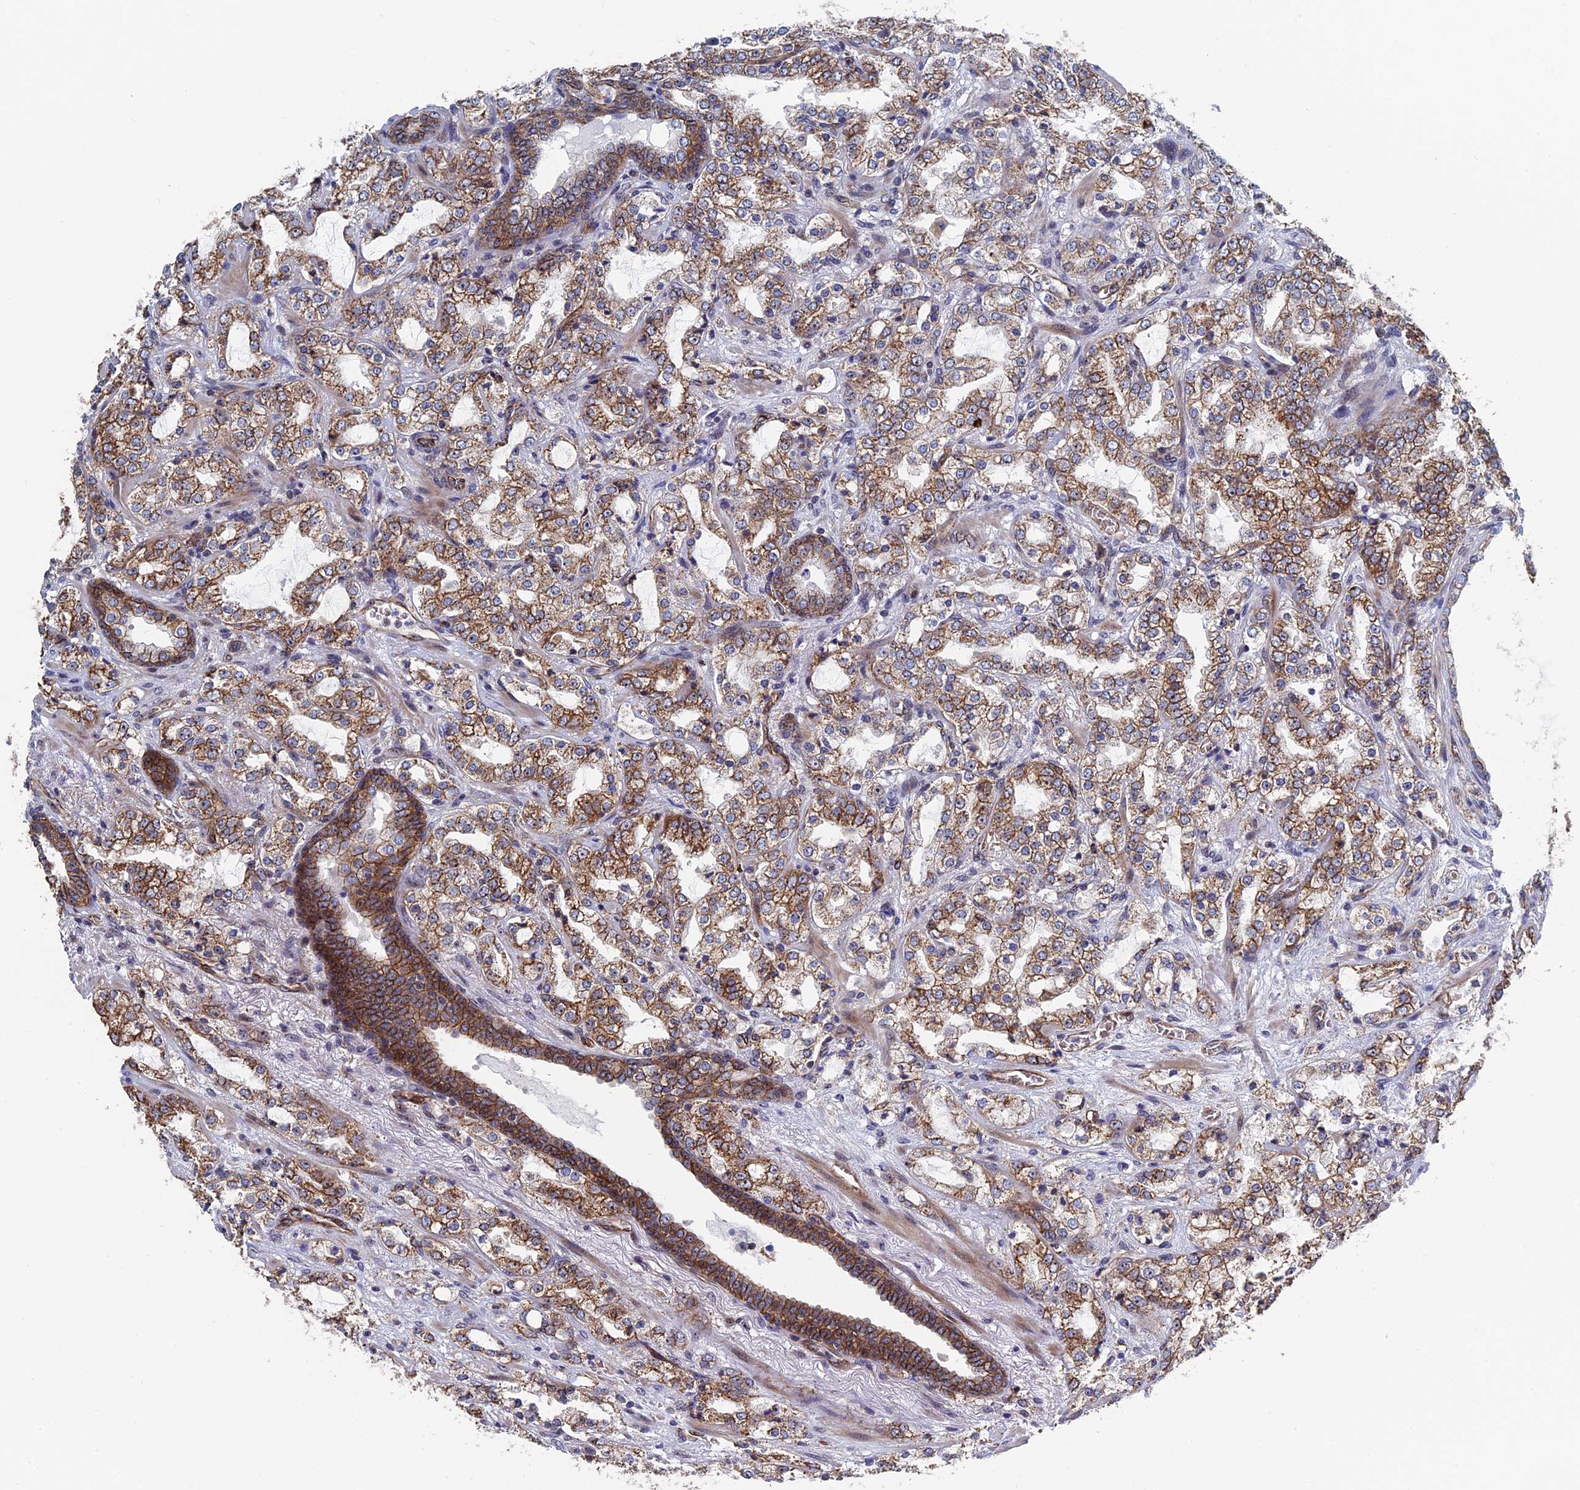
{"staining": {"intensity": "moderate", "quantity": ">75%", "location": "cytoplasmic/membranous"}, "tissue": "prostate cancer", "cell_type": "Tumor cells", "image_type": "cancer", "snomed": [{"axis": "morphology", "description": "Adenocarcinoma, High grade"}, {"axis": "topography", "description": "Prostate"}], "caption": "Tumor cells demonstrate moderate cytoplasmic/membranous expression in about >75% of cells in prostate cancer (adenocarcinoma (high-grade)). (DAB = brown stain, brightfield microscopy at high magnification).", "gene": "EXOSC9", "patient": {"sex": "male", "age": 64}}